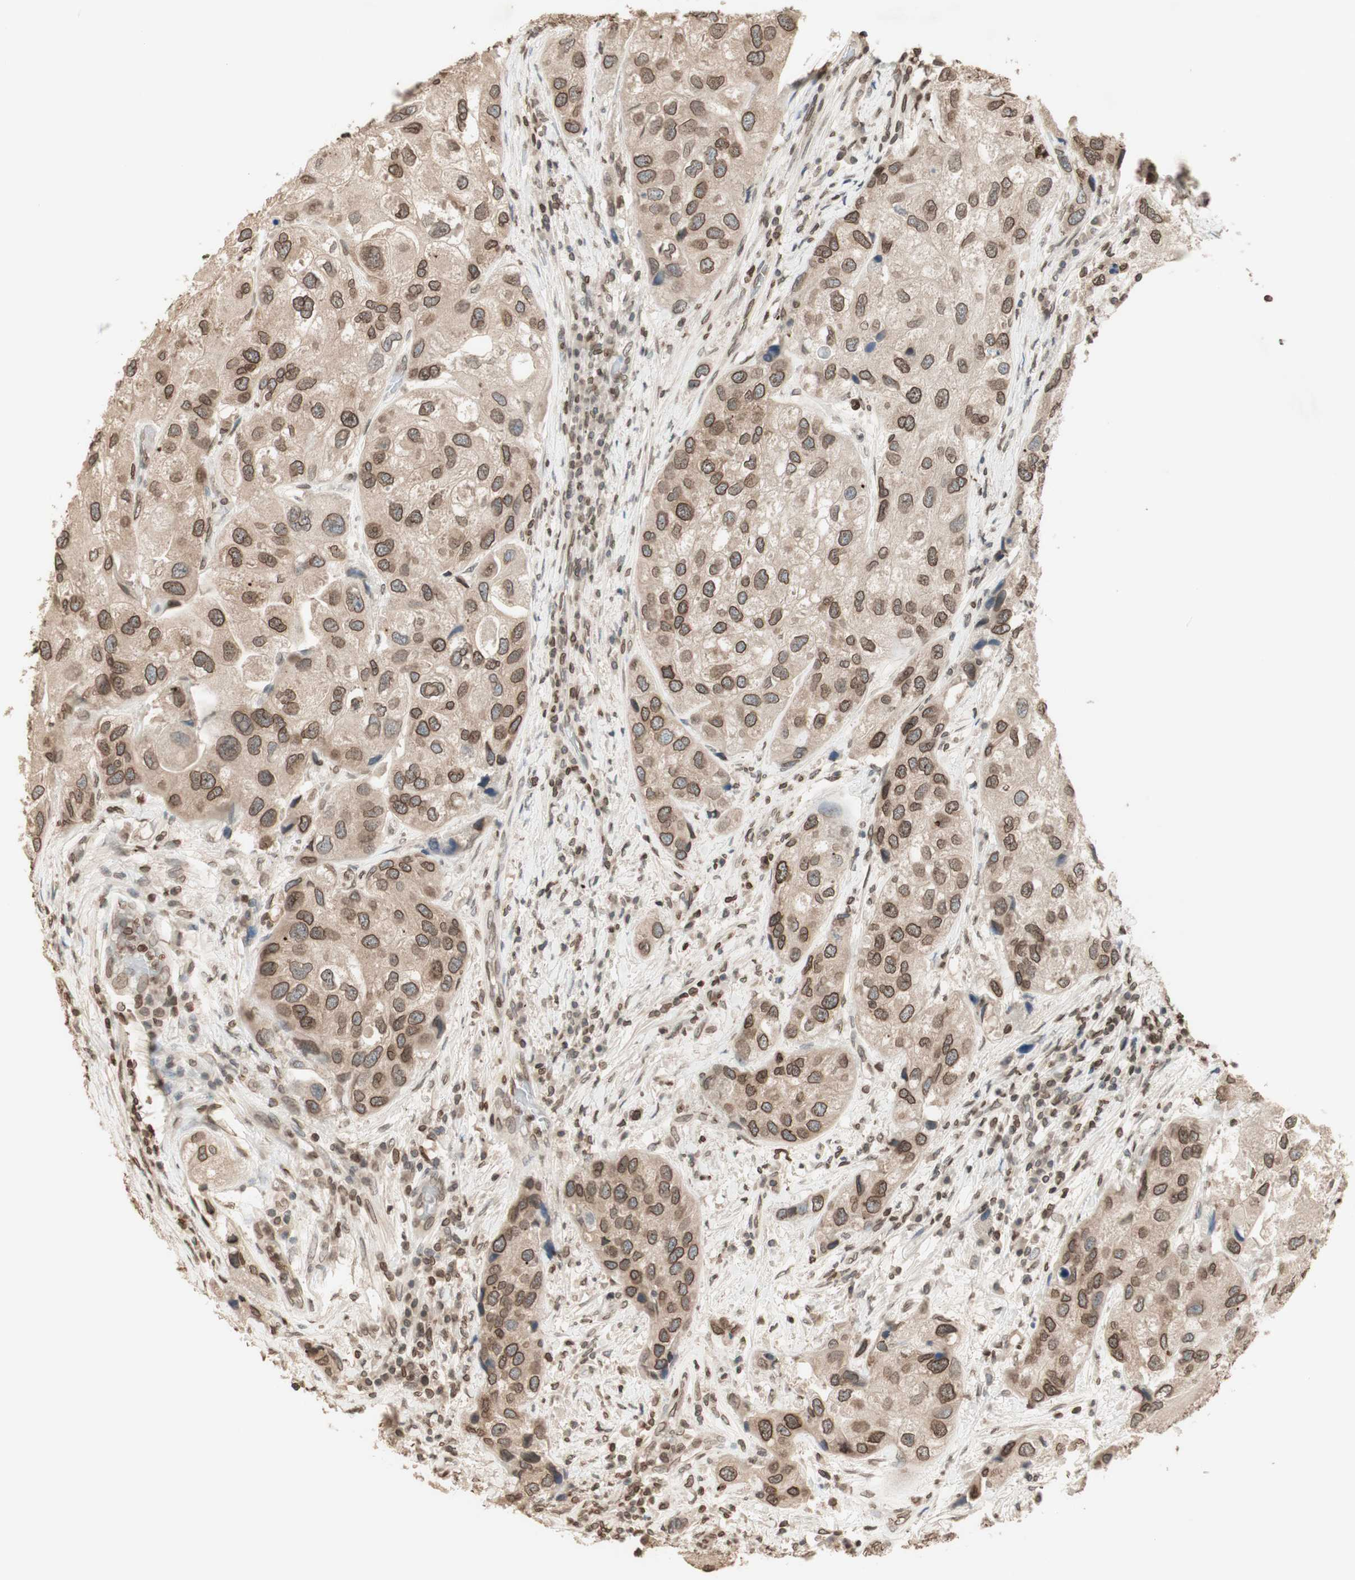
{"staining": {"intensity": "moderate", "quantity": ">75%", "location": "cytoplasmic/membranous,nuclear"}, "tissue": "urothelial cancer", "cell_type": "Tumor cells", "image_type": "cancer", "snomed": [{"axis": "morphology", "description": "Urothelial carcinoma, High grade"}, {"axis": "topography", "description": "Urinary bladder"}], "caption": "Protein expression analysis of human urothelial cancer reveals moderate cytoplasmic/membranous and nuclear expression in about >75% of tumor cells. The protein of interest is shown in brown color, while the nuclei are stained blue.", "gene": "TMPO", "patient": {"sex": "female", "age": 64}}